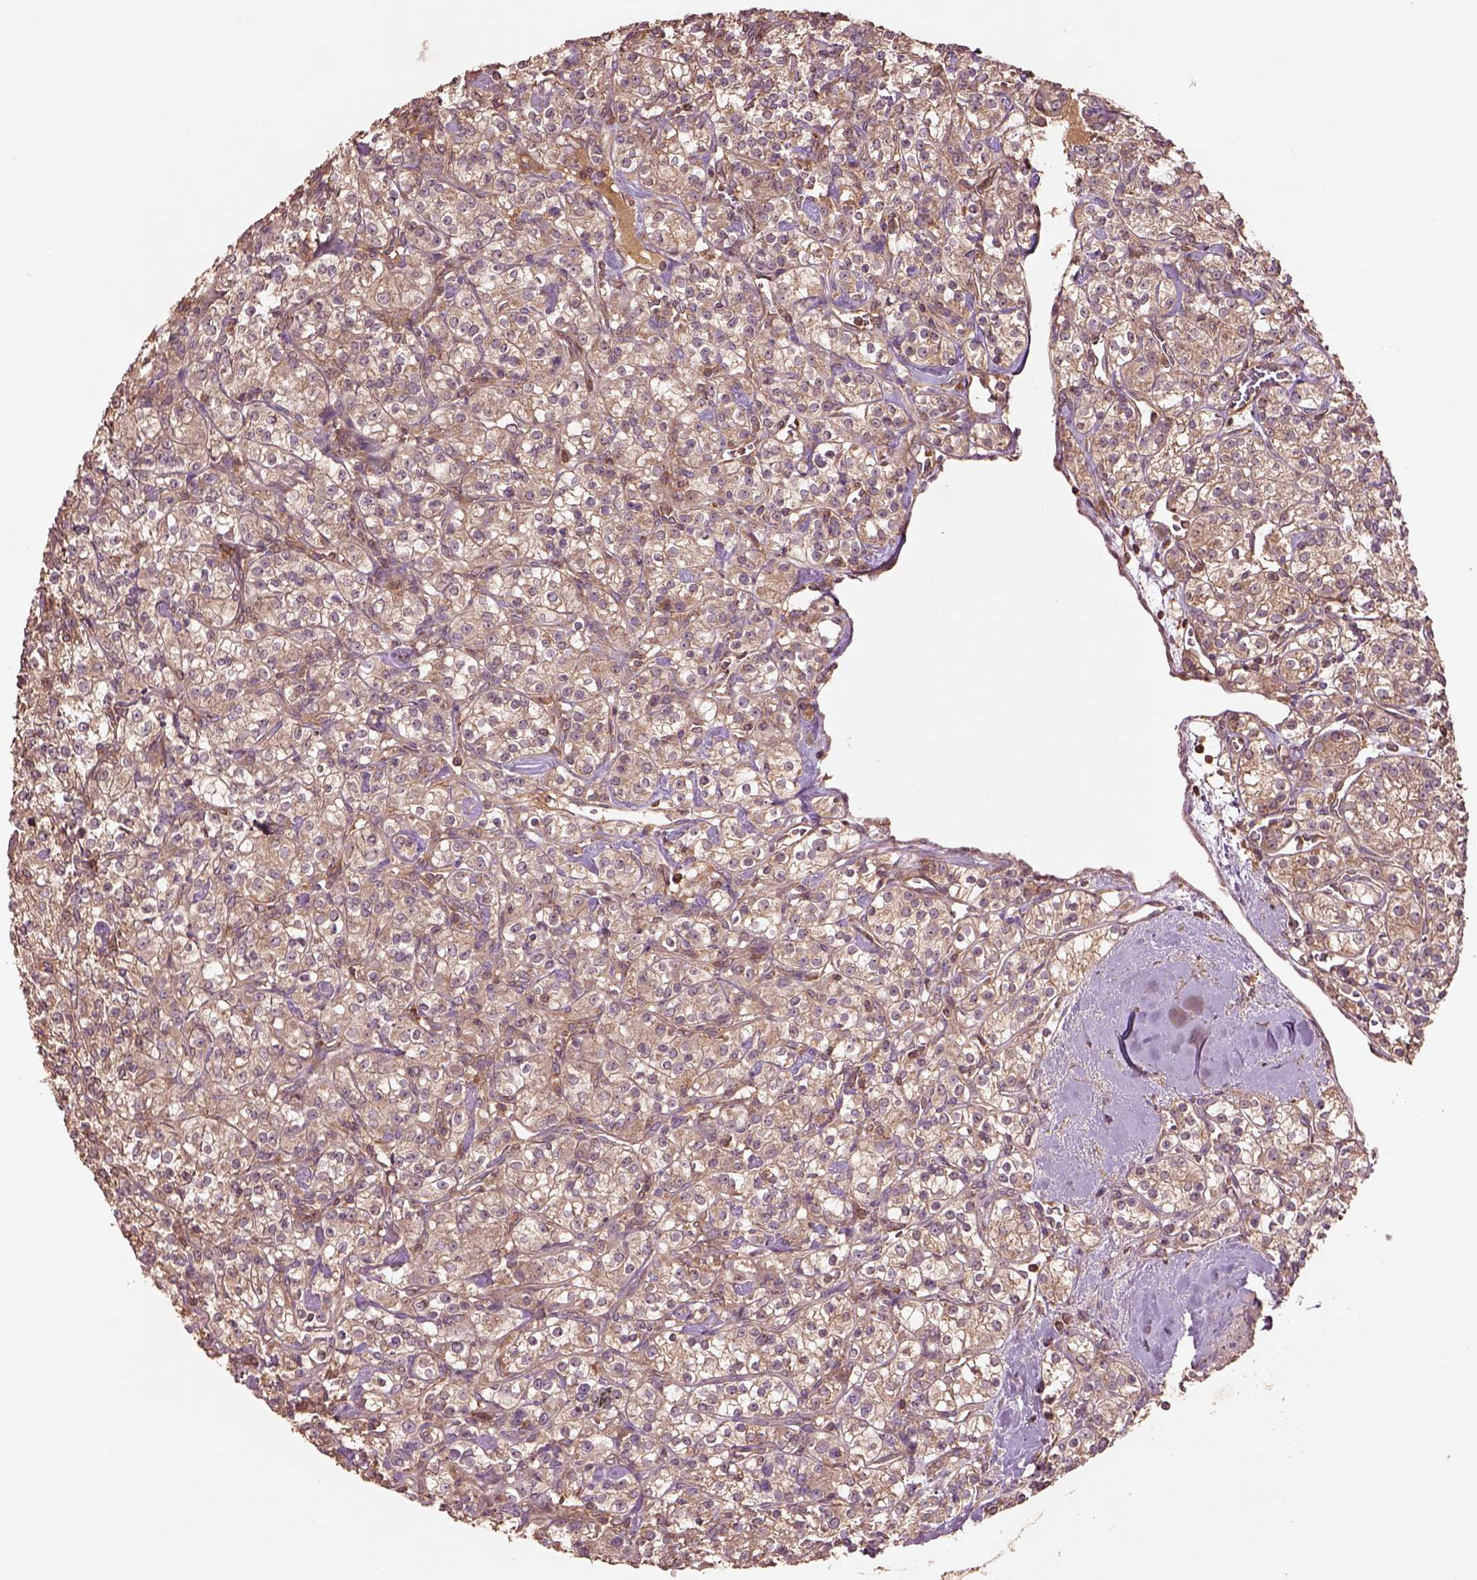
{"staining": {"intensity": "moderate", "quantity": ">75%", "location": "cytoplasmic/membranous"}, "tissue": "renal cancer", "cell_type": "Tumor cells", "image_type": "cancer", "snomed": [{"axis": "morphology", "description": "Adenocarcinoma, NOS"}, {"axis": "topography", "description": "Kidney"}], "caption": "Protein staining shows moderate cytoplasmic/membranous expression in approximately >75% of tumor cells in renal adenocarcinoma.", "gene": "TRADD", "patient": {"sex": "male", "age": 77}}